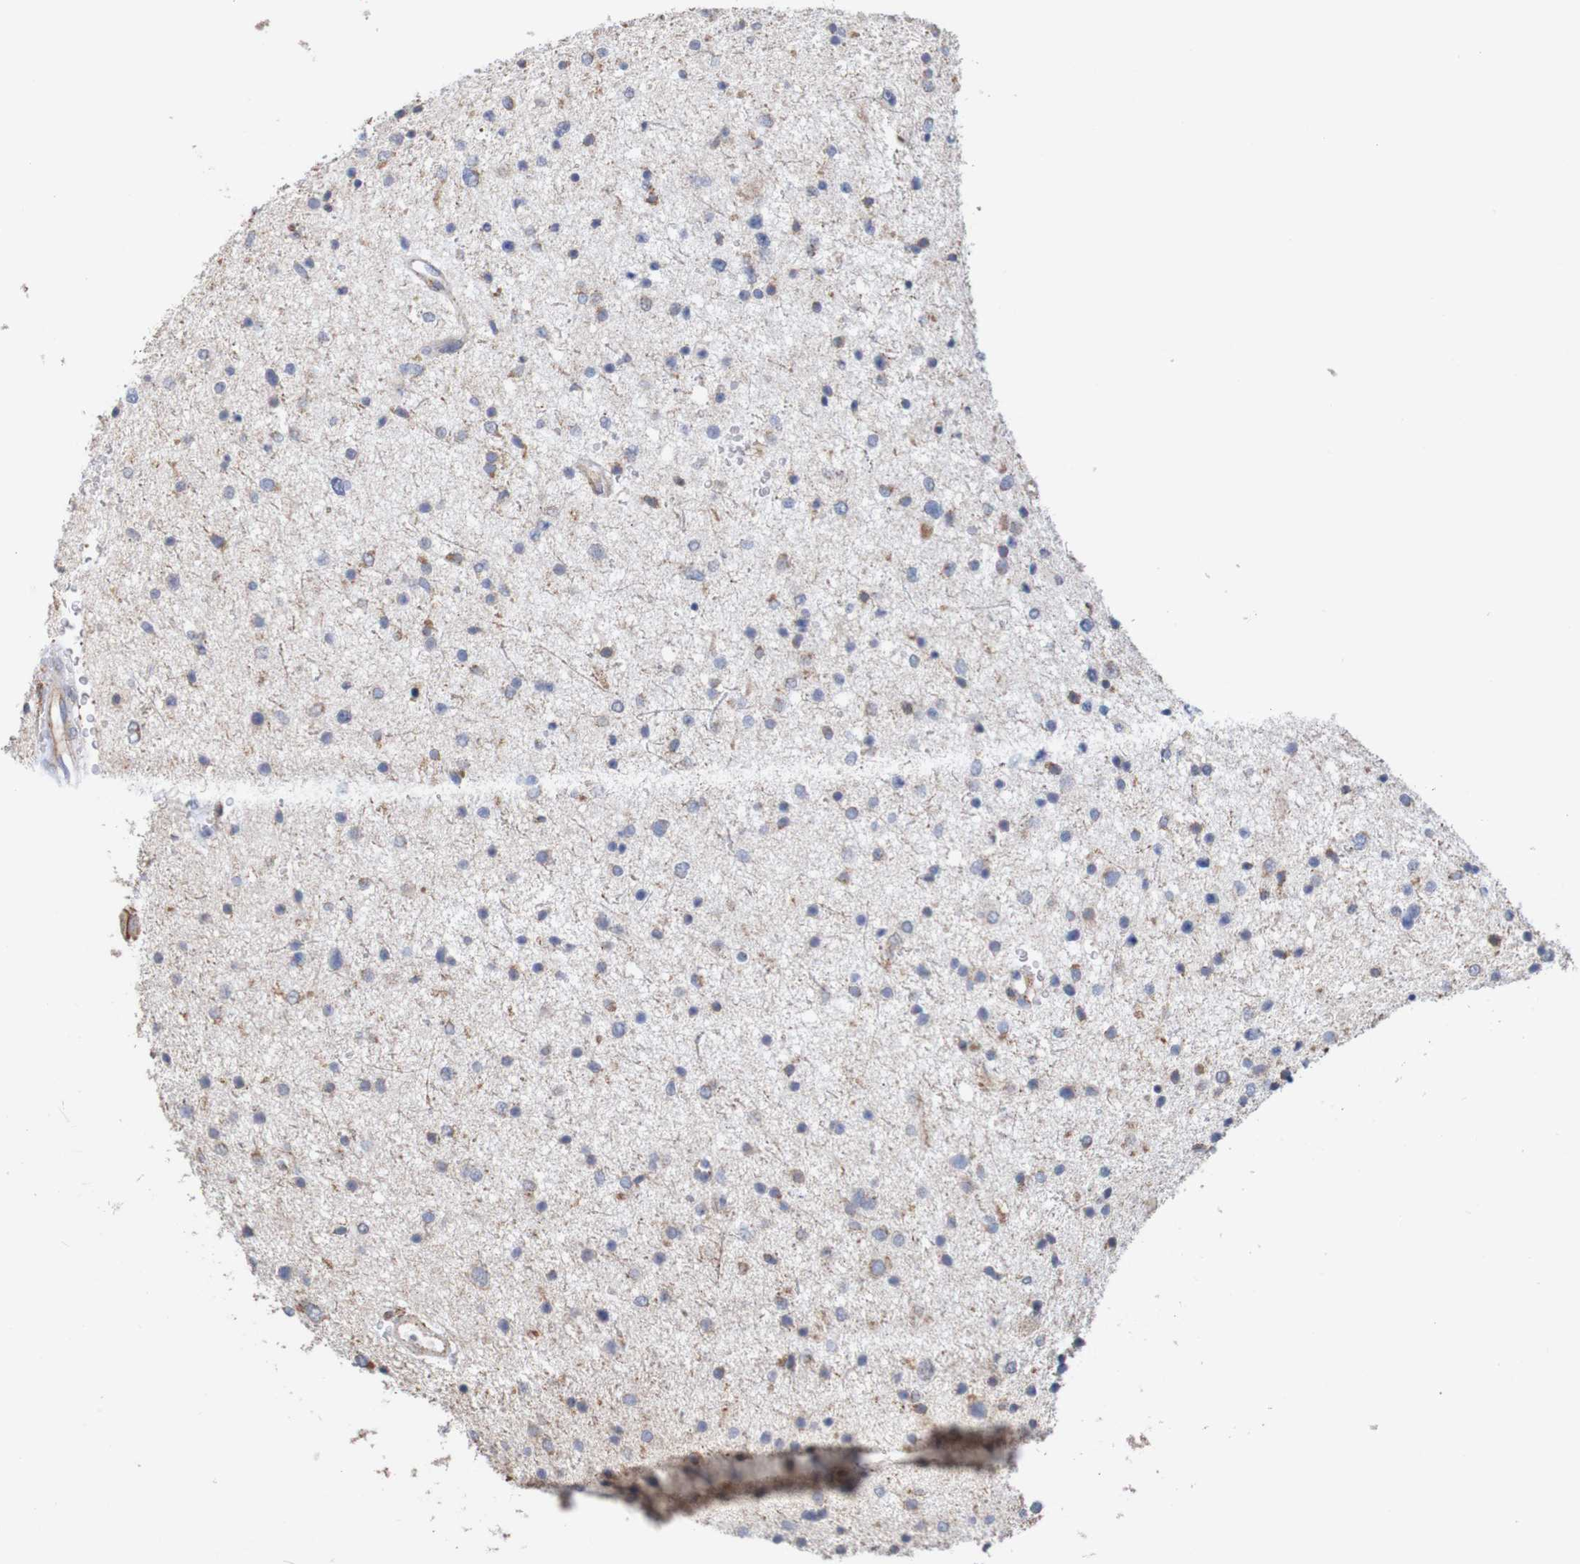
{"staining": {"intensity": "negative", "quantity": "none", "location": "none"}, "tissue": "glioma", "cell_type": "Tumor cells", "image_type": "cancer", "snomed": [{"axis": "morphology", "description": "Glioma, malignant, Low grade"}, {"axis": "topography", "description": "Brain"}], "caption": "This image is of glioma stained with immunohistochemistry to label a protein in brown with the nuclei are counter-stained blue. There is no positivity in tumor cells.", "gene": "PDIA3", "patient": {"sex": "female", "age": 37}}